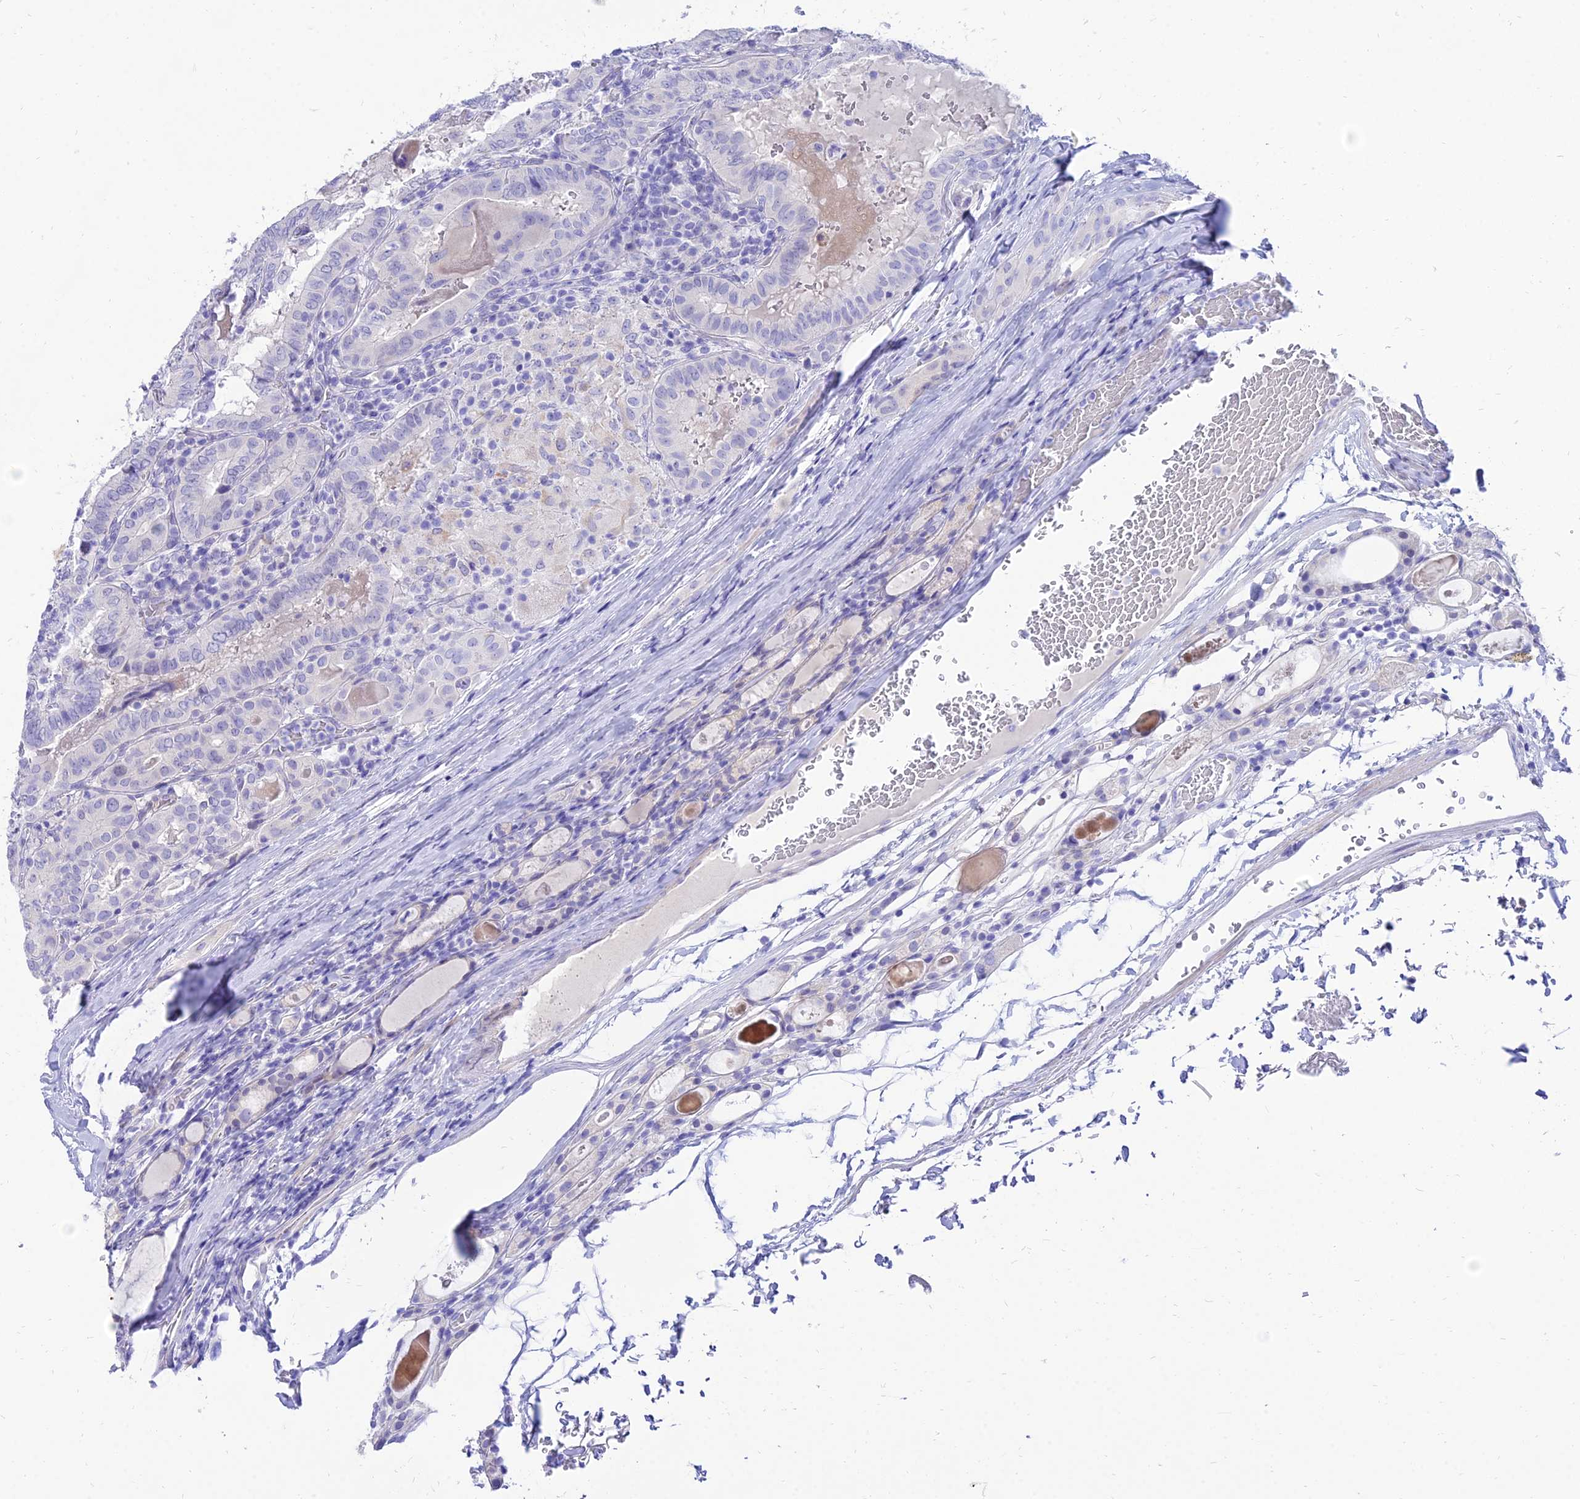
{"staining": {"intensity": "negative", "quantity": "none", "location": "none"}, "tissue": "thyroid cancer", "cell_type": "Tumor cells", "image_type": "cancer", "snomed": [{"axis": "morphology", "description": "Papillary adenocarcinoma, NOS"}, {"axis": "topography", "description": "Thyroid gland"}], "caption": "Image shows no protein staining in tumor cells of thyroid papillary adenocarcinoma tissue.", "gene": "TAC3", "patient": {"sex": "female", "age": 72}}